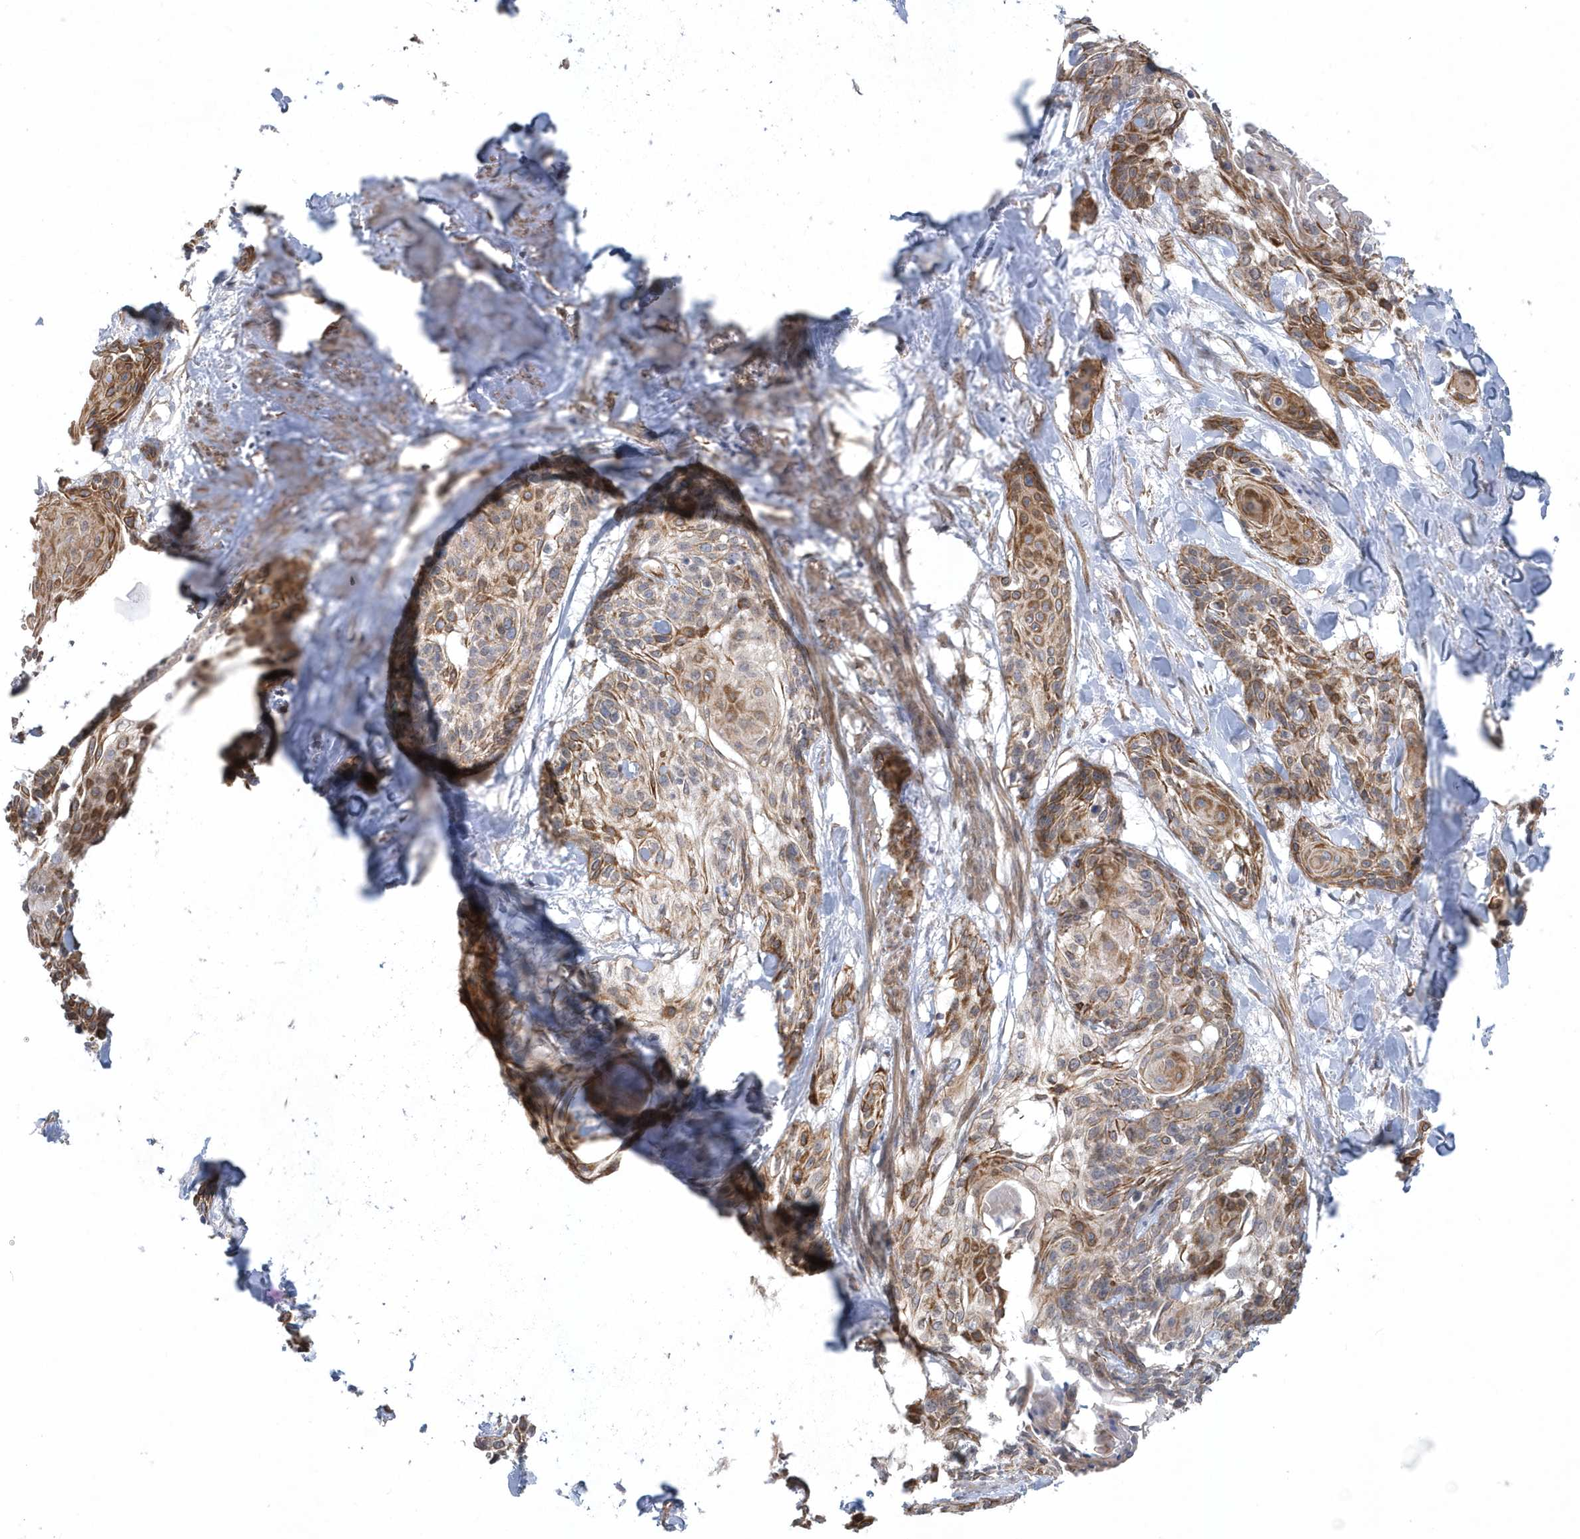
{"staining": {"intensity": "moderate", "quantity": ">75%", "location": "cytoplasmic/membranous"}, "tissue": "cervical cancer", "cell_type": "Tumor cells", "image_type": "cancer", "snomed": [{"axis": "morphology", "description": "Squamous cell carcinoma, NOS"}, {"axis": "topography", "description": "Cervix"}], "caption": "Cervical cancer was stained to show a protein in brown. There is medium levels of moderate cytoplasmic/membranous expression in approximately >75% of tumor cells.", "gene": "RAI14", "patient": {"sex": "female", "age": 57}}